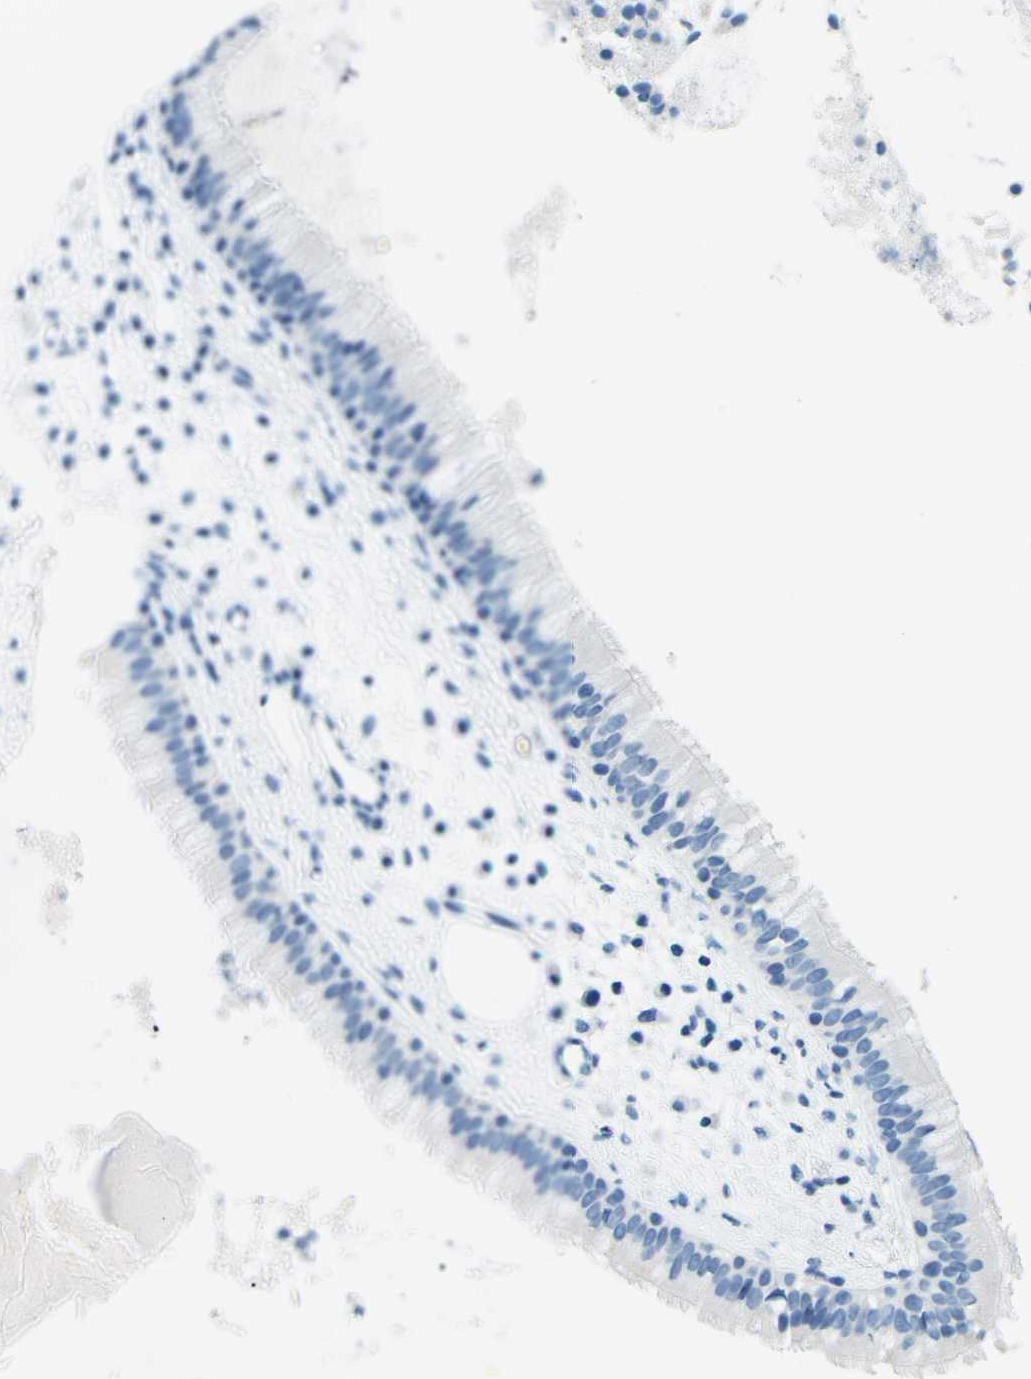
{"staining": {"intensity": "negative", "quantity": "none", "location": "none"}, "tissue": "nasopharynx", "cell_type": "Respiratory epithelial cells", "image_type": "normal", "snomed": [{"axis": "morphology", "description": "Normal tissue, NOS"}, {"axis": "topography", "description": "Nasopharynx"}], "caption": "Respiratory epithelial cells are negative for protein expression in normal human nasopharynx. (DAB IHC with hematoxylin counter stain).", "gene": "SLC12A1", "patient": {"sex": "male", "age": 21}}